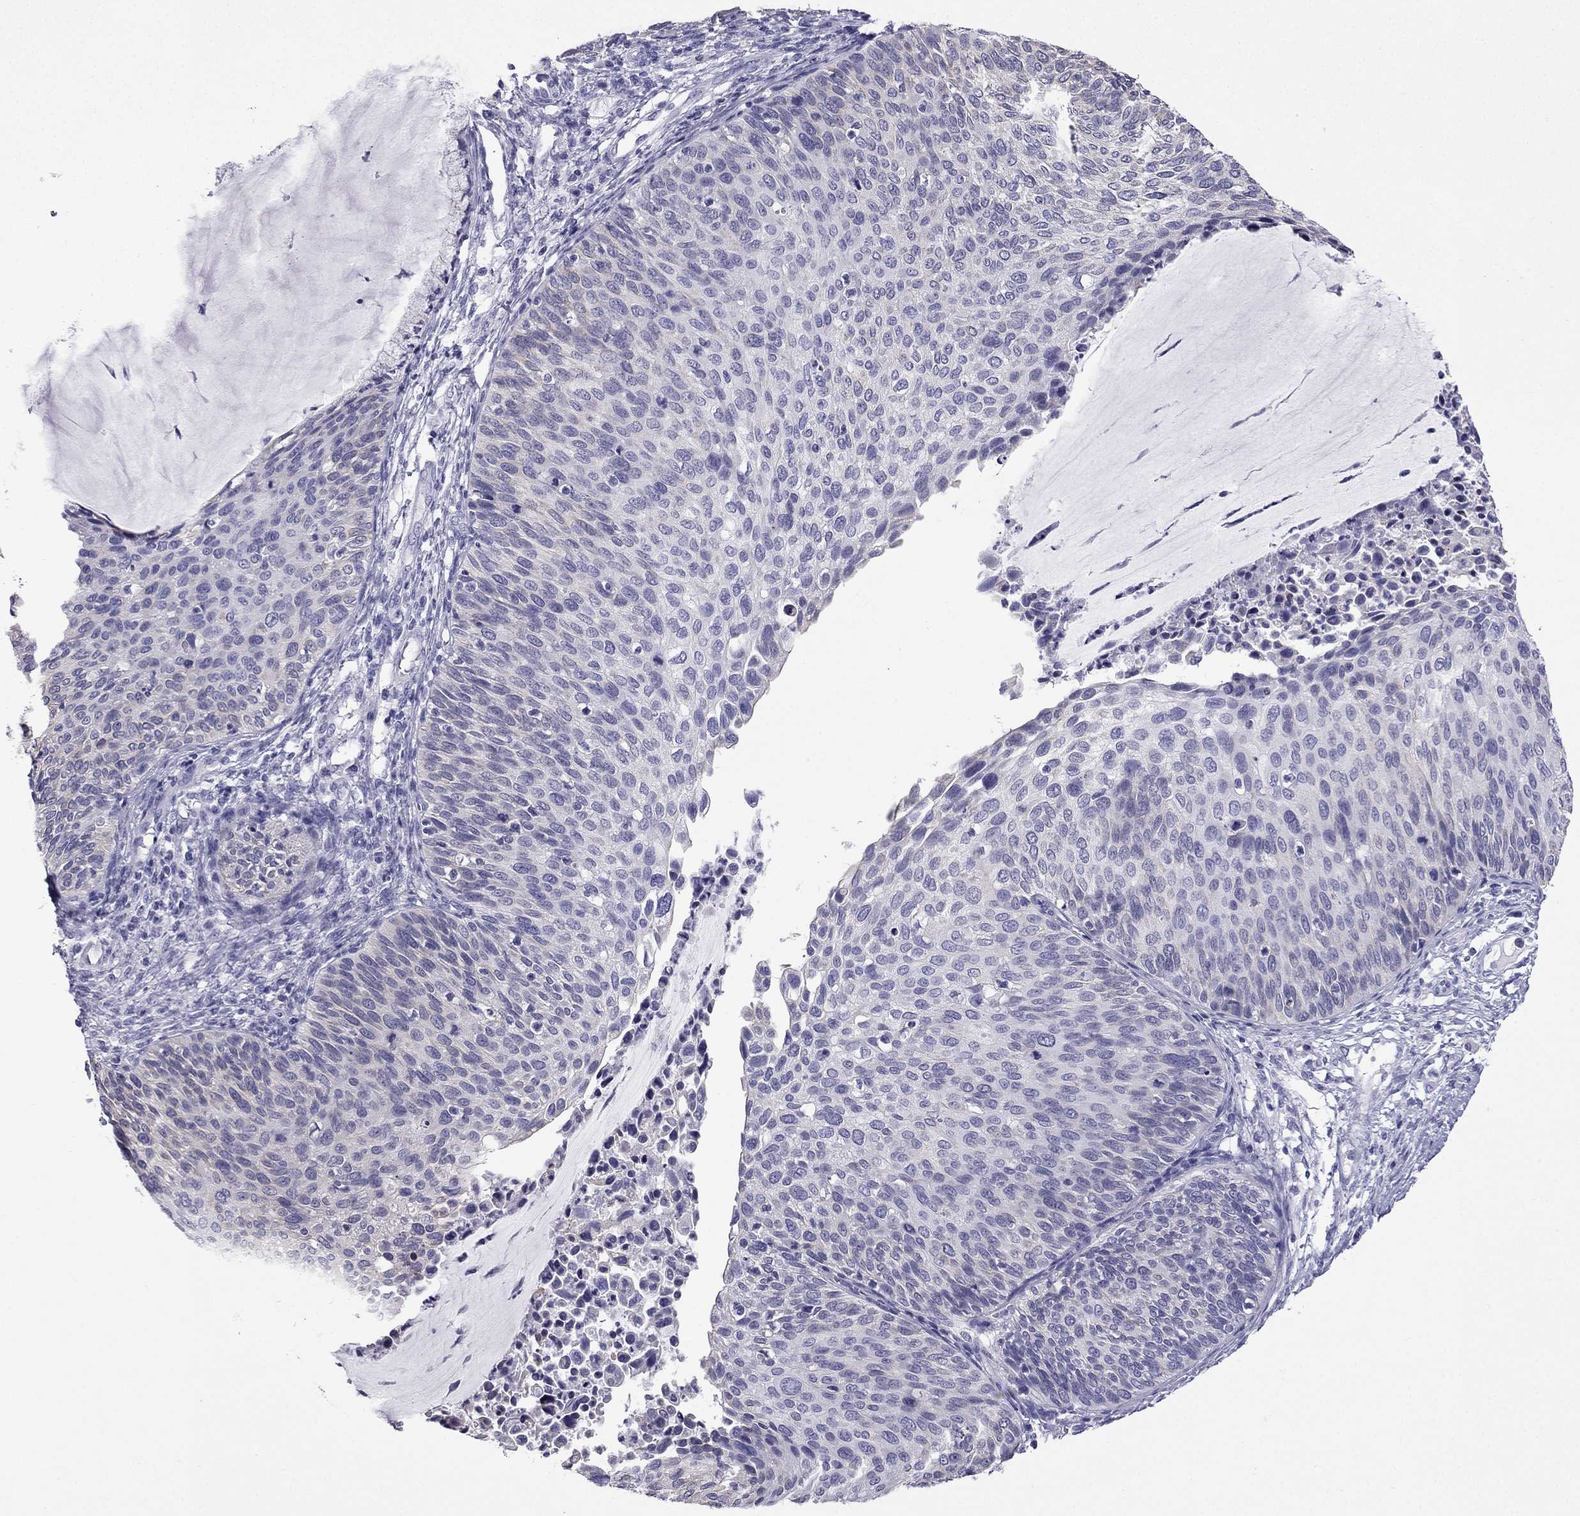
{"staining": {"intensity": "negative", "quantity": "none", "location": "none"}, "tissue": "cervical cancer", "cell_type": "Tumor cells", "image_type": "cancer", "snomed": [{"axis": "morphology", "description": "Squamous cell carcinoma, NOS"}, {"axis": "topography", "description": "Cervix"}], "caption": "A micrograph of cervical squamous cell carcinoma stained for a protein demonstrates no brown staining in tumor cells.", "gene": "GJA8", "patient": {"sex": "female", "age": 36}}